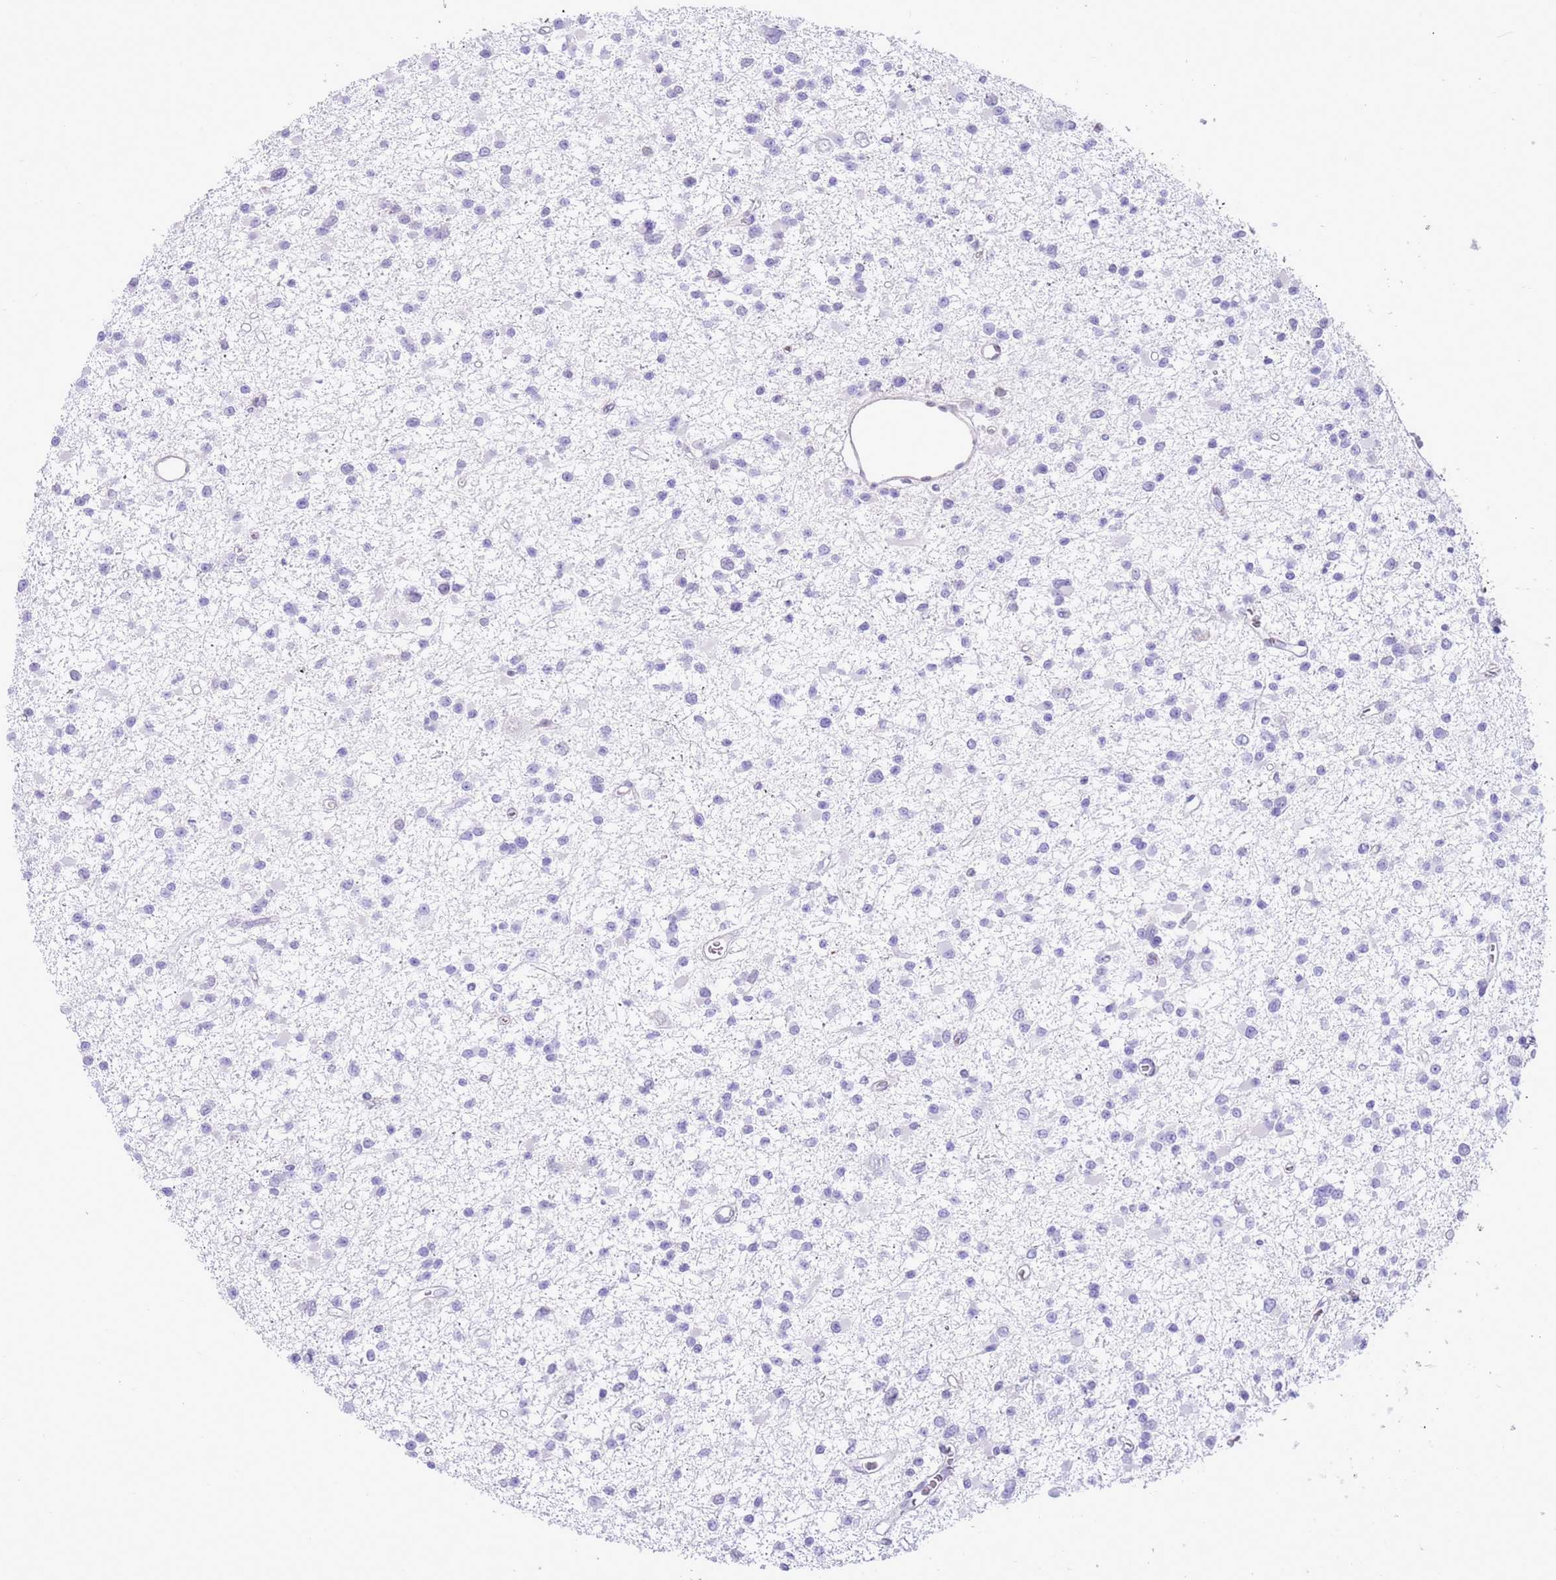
{"staining": {"intensity": "negative", "quantity": "none", "location": "none"}, "tissue": "glioma", "cell_type": "Tumor cells", "image_type": "cancer", "snomed": [{"axis": "morphology", "description": "Glioma, malignant, Low grade"}, {"axis": "topography", "description": "Brain"}], "caption": "Tumor cells show no significant protein positivity in glioma.", "gene": "DDI2", "patient": {"sex": "female", "age": 22}}